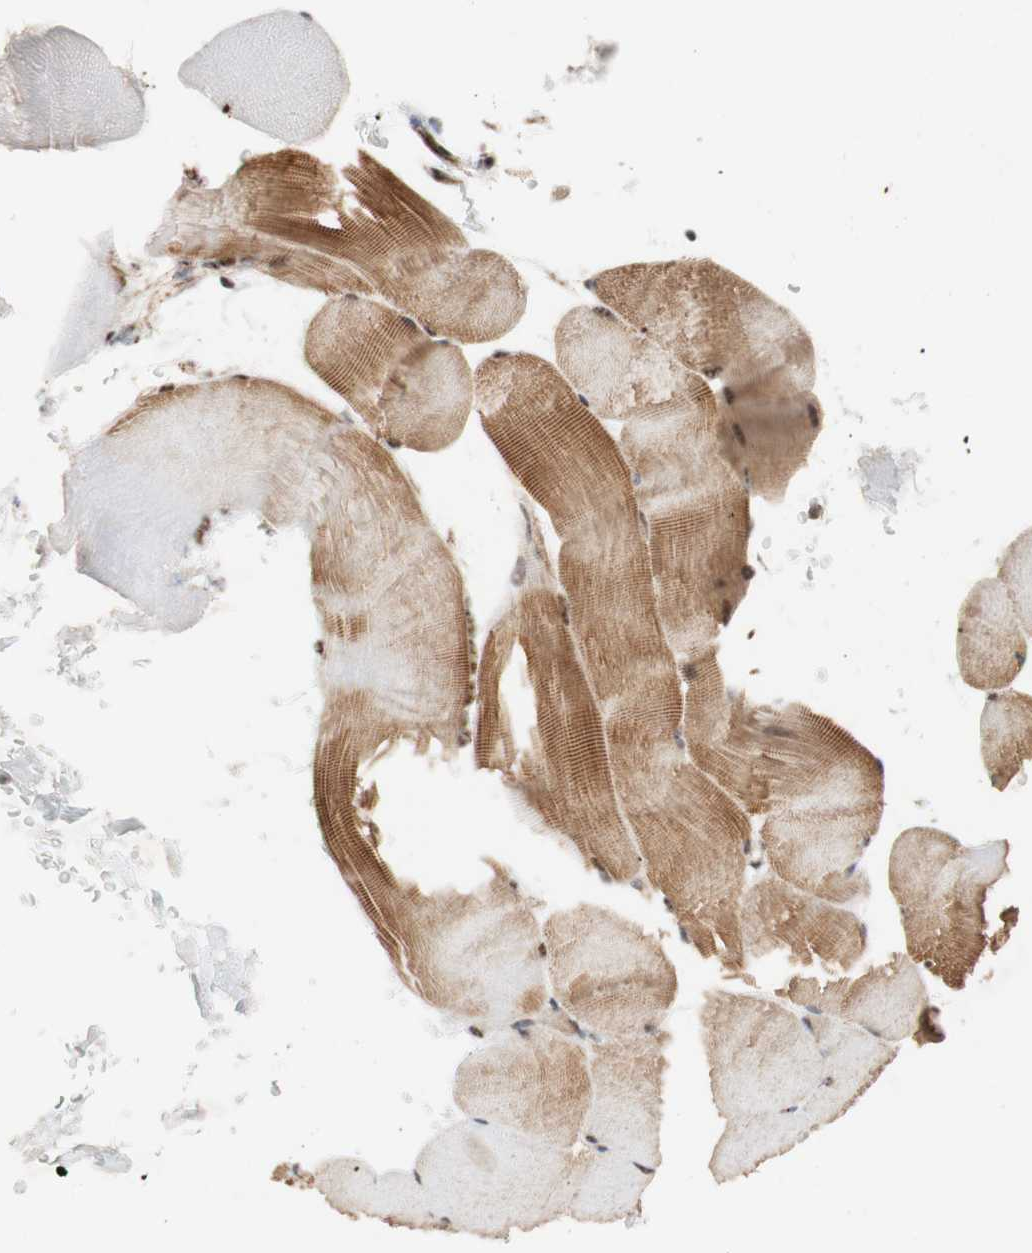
{"staining": {"intensity": "strong", "quantity": ">75%", "location": "cytoplasmic/membranous"}, "tissue": "skeletal muscle", "cell_type": "Myocytes", "image_type": "normal", "snomed": [{"axis": "morphology", "description": "Normal tissue, NOS"}, {"axis": "topography", "description": "Skin"}, {"axis": "topography", "description": "Skeletal muscle"}], "caption": "Immunohistochemical staining of benign human skeletal muscle demonstrates high levels of strong cytoplasmic/membranous positivity in about >75% of myocytes.", "gene": "SAP18", "patient": {"sex": "male", "age": 83}}